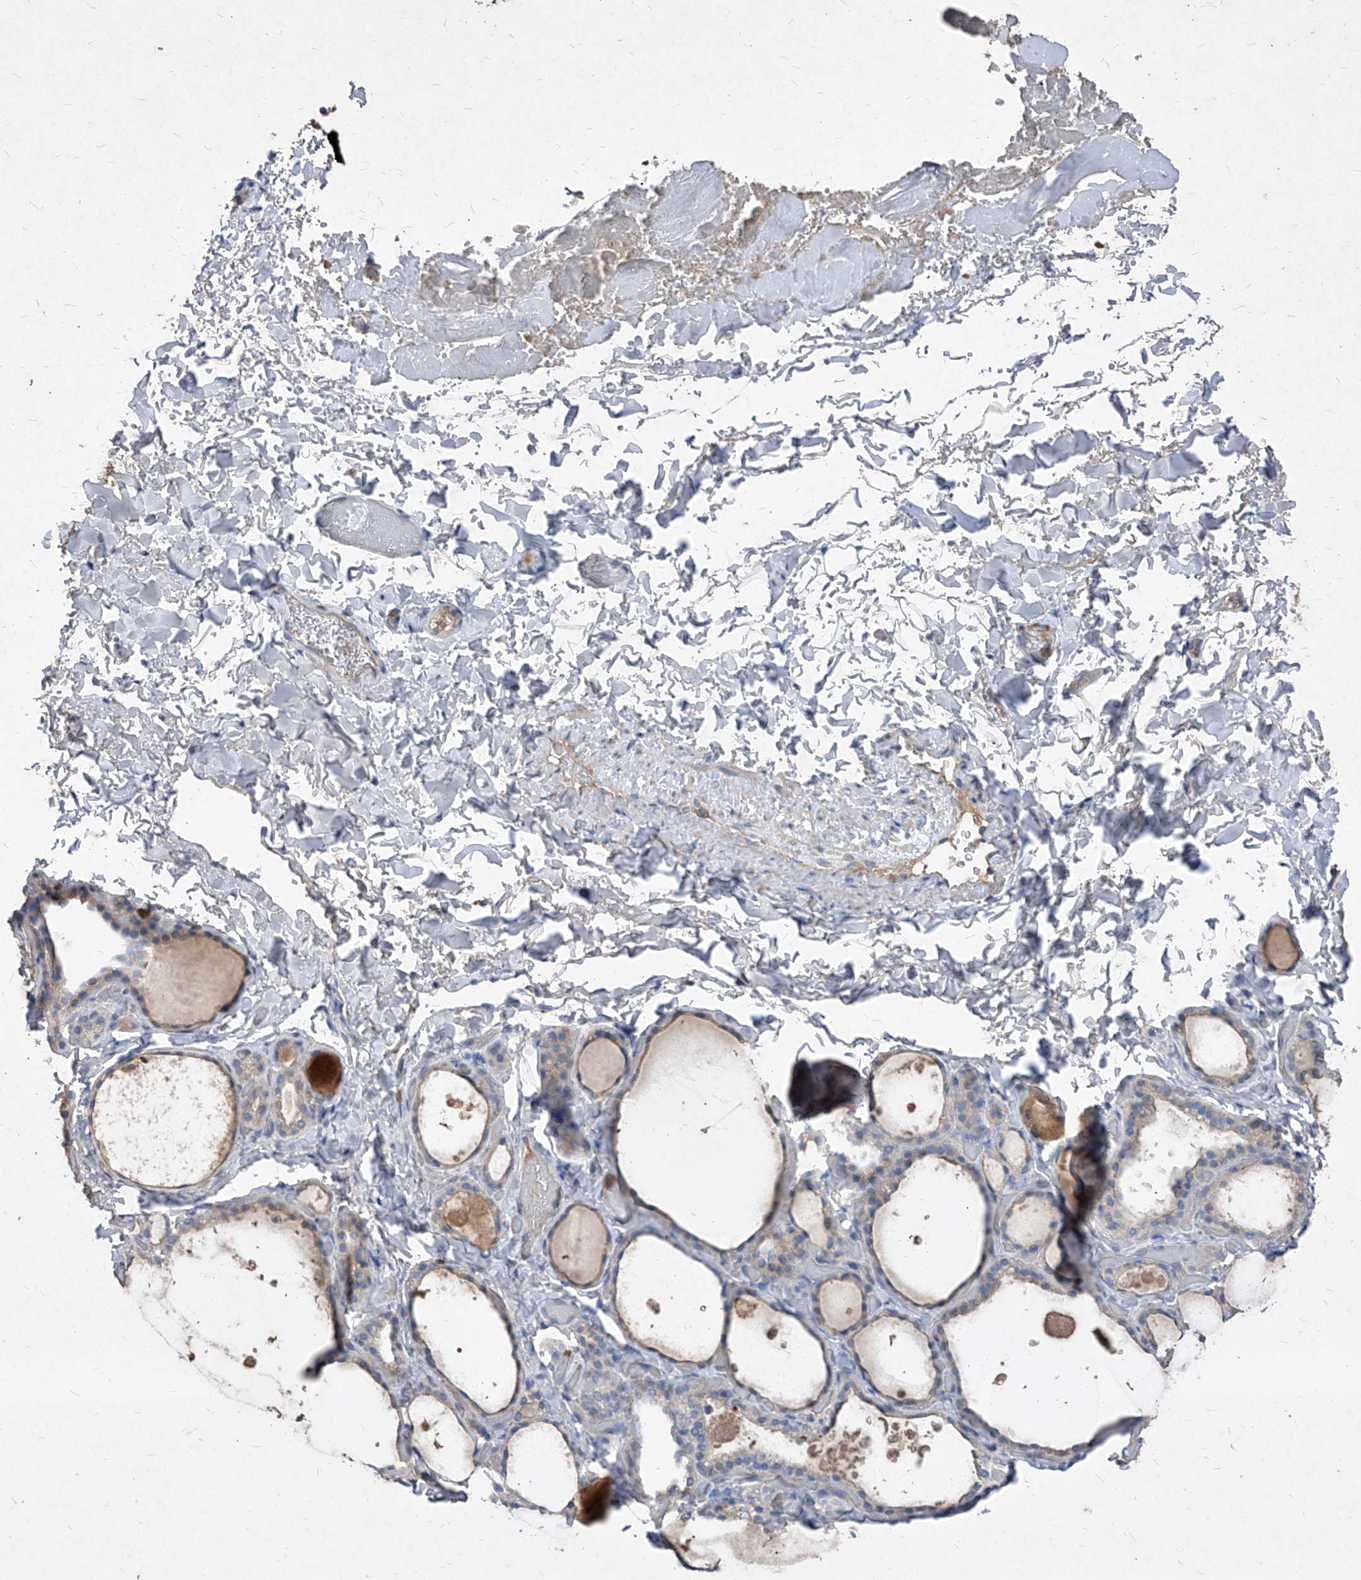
{"staining": {"intensity": "weak", "quantity": "<25%", "location": "cytoplasmic/membranous"}, "tissue": "thyroid gland", "cell_type": "Glandular cells", "image_type": "normal", "snomed": [{"axis": "morphology", "description": "Normal tissue, NOS"}, {"axis": "topography", "description": "Thyroid gland"}], "caption": "The IHC image has no significant staining in glandular cells of thyroid gland. (Stains: DAB (3,3'-diaminobenzidine) immunohistochemistry (IHC) with hematoxylin counter stain, Microscopy: brightfield microscopy at high magnification).", "gene": "SYNGR1", "patient": {"sex": "female", "age": 44}}